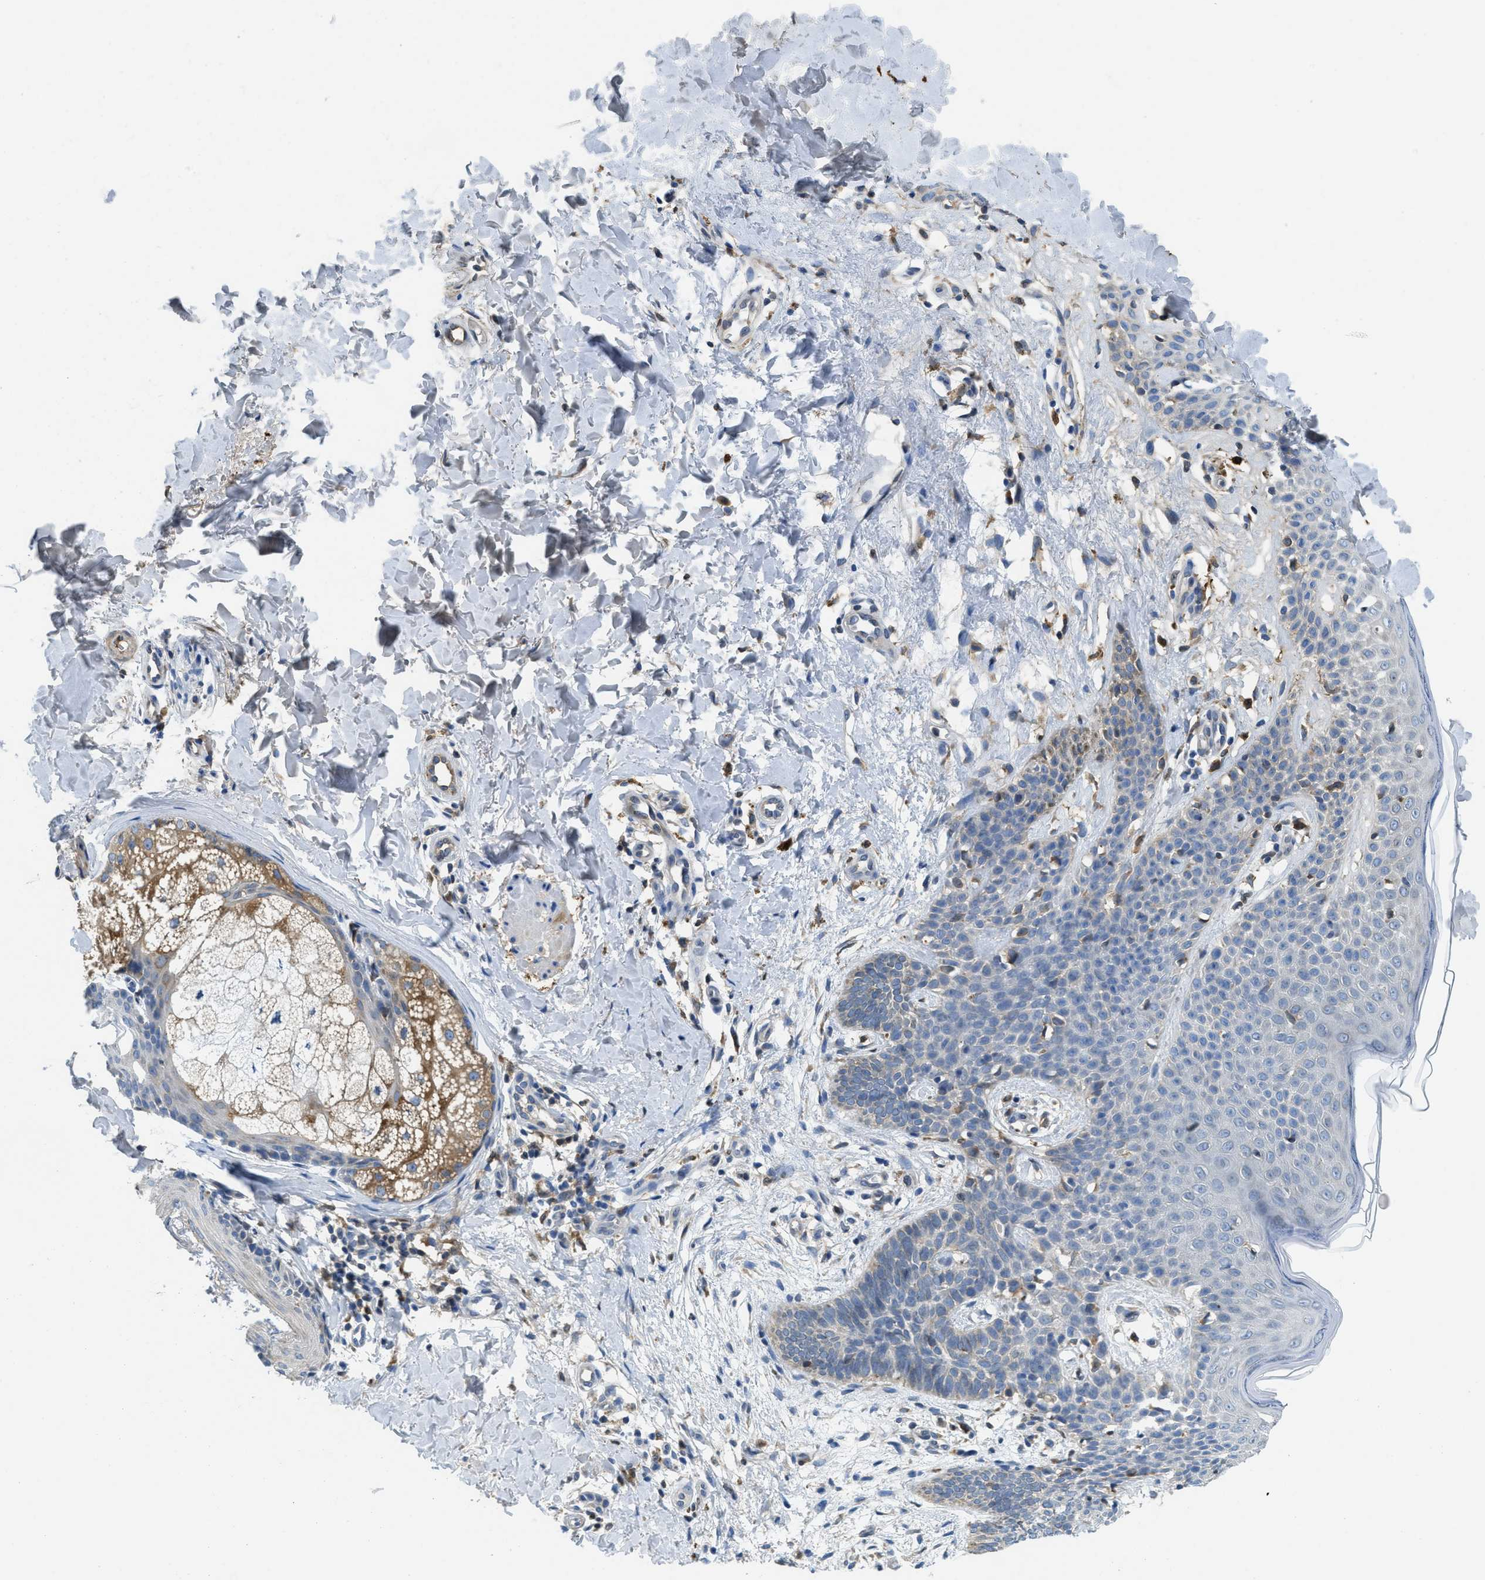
{"staining": {"intensity": "weak", "quantity": "<25%", "location": "cytoplasmic/membranous"}, "tissue": "skin cancer", "cell_type": "Tumor cells", "image_type": "cancer", "snomed": [{"axis": "morphology", "description": "Basal cell carcinoma"}, {"axis": "topography", "description": "Skin"}], "caption": "This is a photomicrograph of IHC staining of skin cancer (basal cell carcinoma), which shows no positivity in tumor cells.", "gene": "MPDU1", "patient": {"sex": "male", "age": 60}}